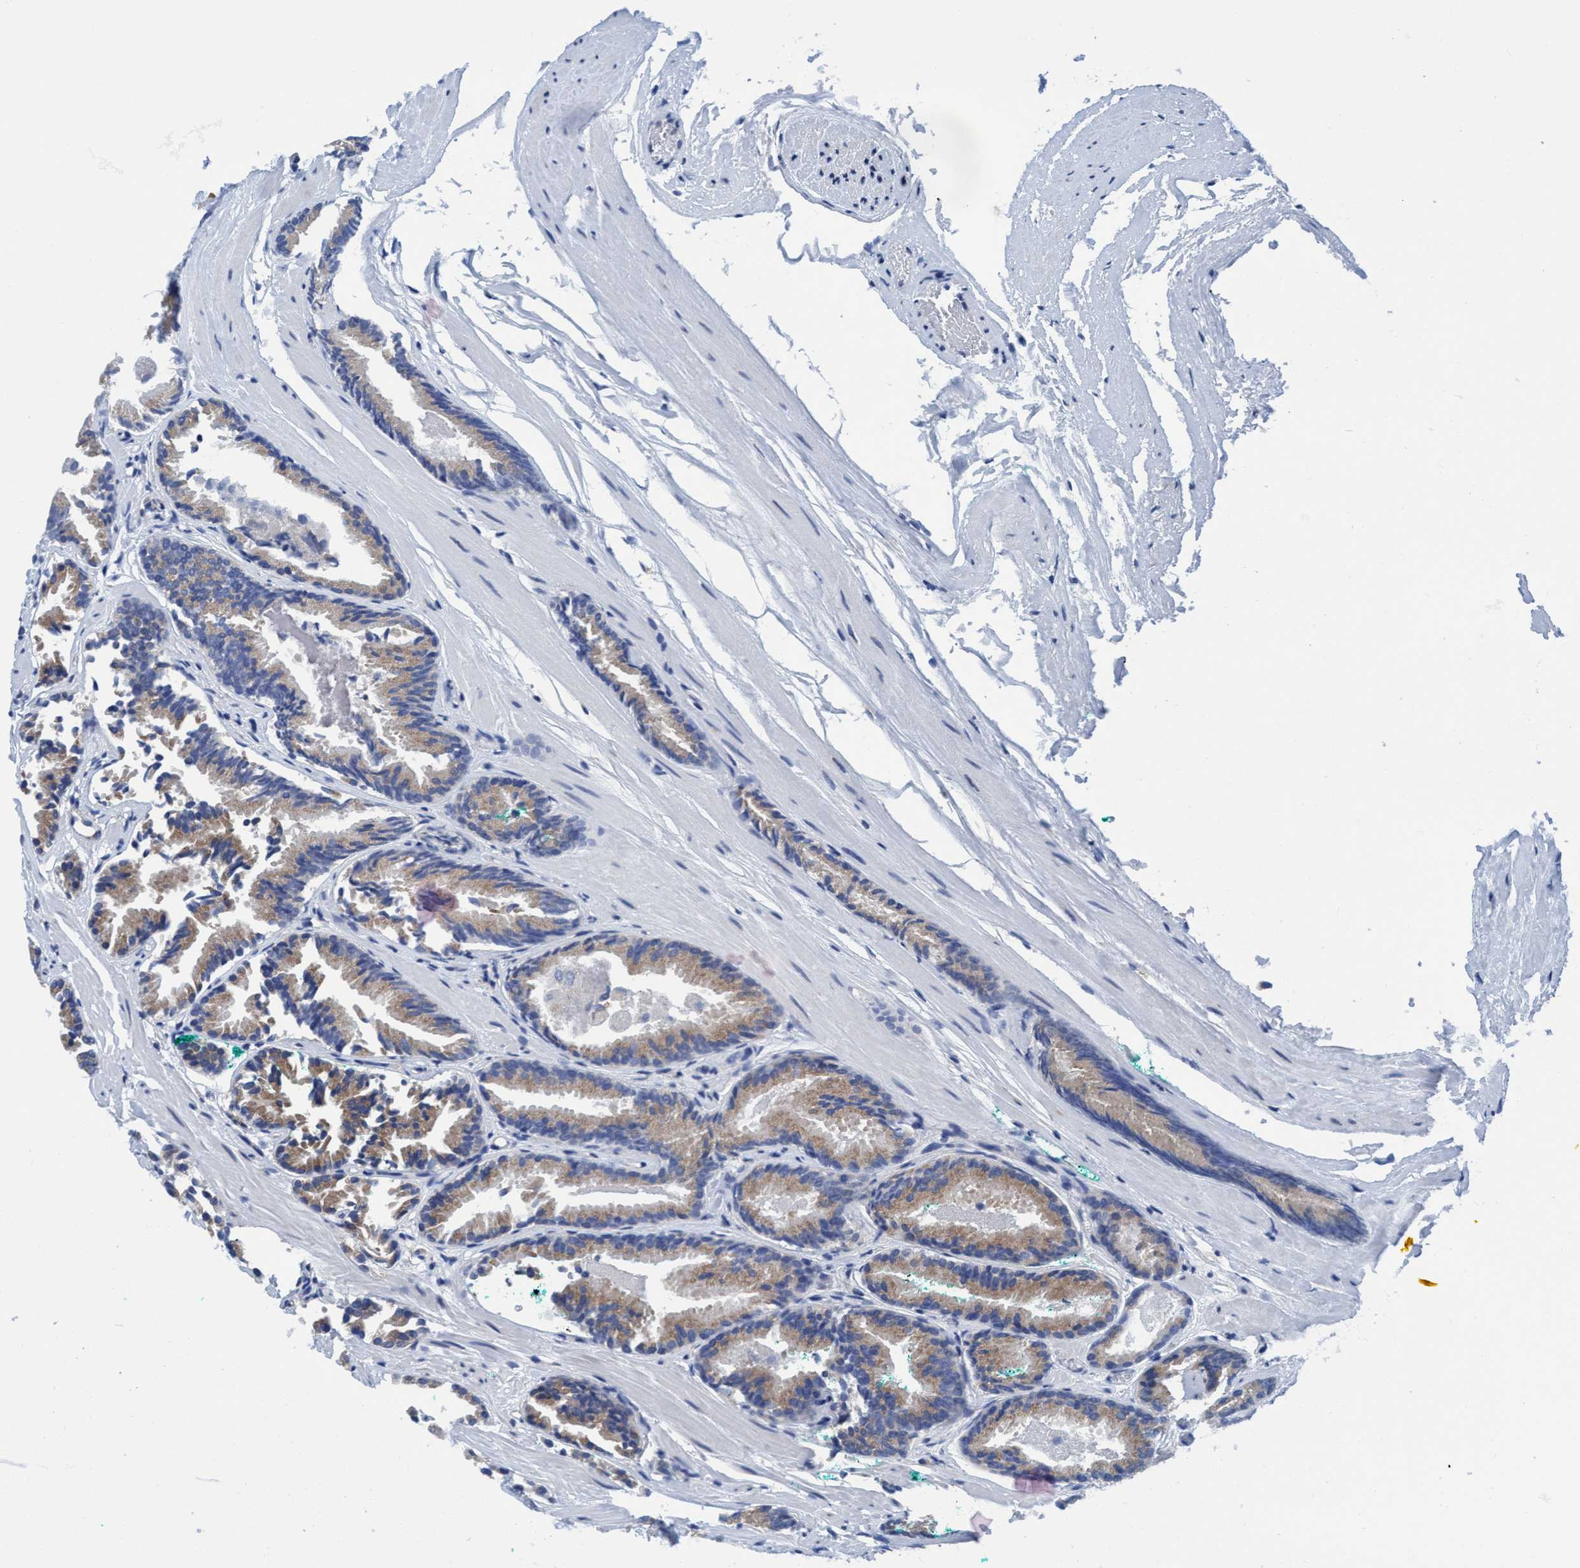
{"staining": {"intensity": "weak", "quantity": ">75%", "location": "cytoplasmic/membranous"}, "tissue": "prostate cancer", "cell_type": "Tumor cells", "image_type": "cancer", "snomed": [{"axis": "morphology", "description": "Adenocarcinoma, Low grade"}, {"axis": "topography", "description": "Prostate"}], "caption": "Tumor cells demonstrate weak cytoplasmic/membranous expression in about >75% of cells in prostate low-grade adenocarcinoma.", "gene": "NMT1", "patient": {"sex": "male", "age": 51}}